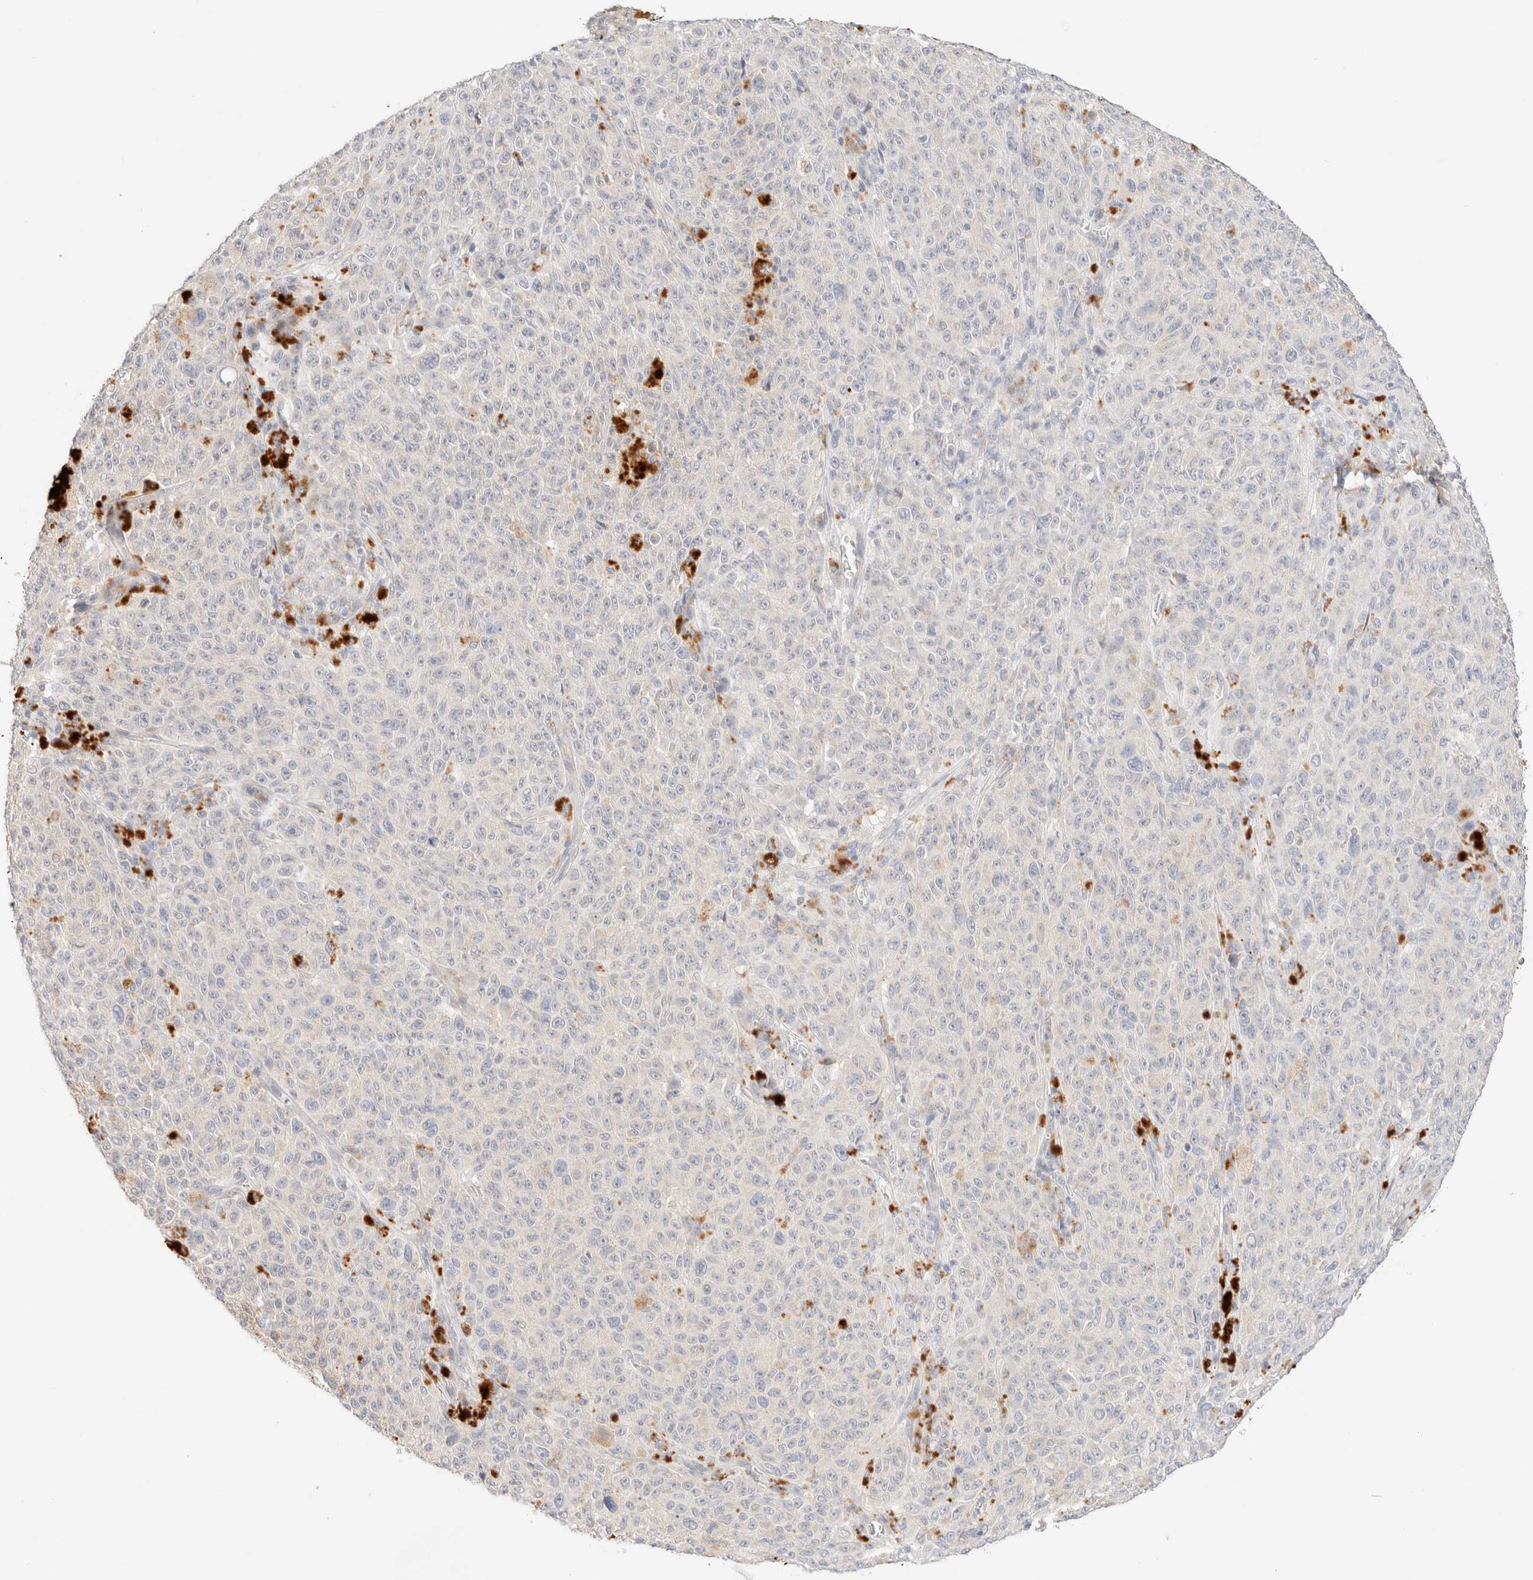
{"staining": {"intensity": "negative", "quantity": "none", "location": "none"}, "tissue": "melanoma", "cell_type": "Tumor cells", "image_type": "cancer", "snomed": [{"axis": "morphology", "description": "Malignant melanoma, NOS"}, {"axis": "topography", "description": "Skin"}], "caption": "IHC histopathology image of neoplastic tissue: melanoma stained with DAB (3,3'-diaminobenzidine) shows no significant protein positivity in tumor cells.", "gene": "SNTB1", "patient": {"sex": "female", "age": 82}}